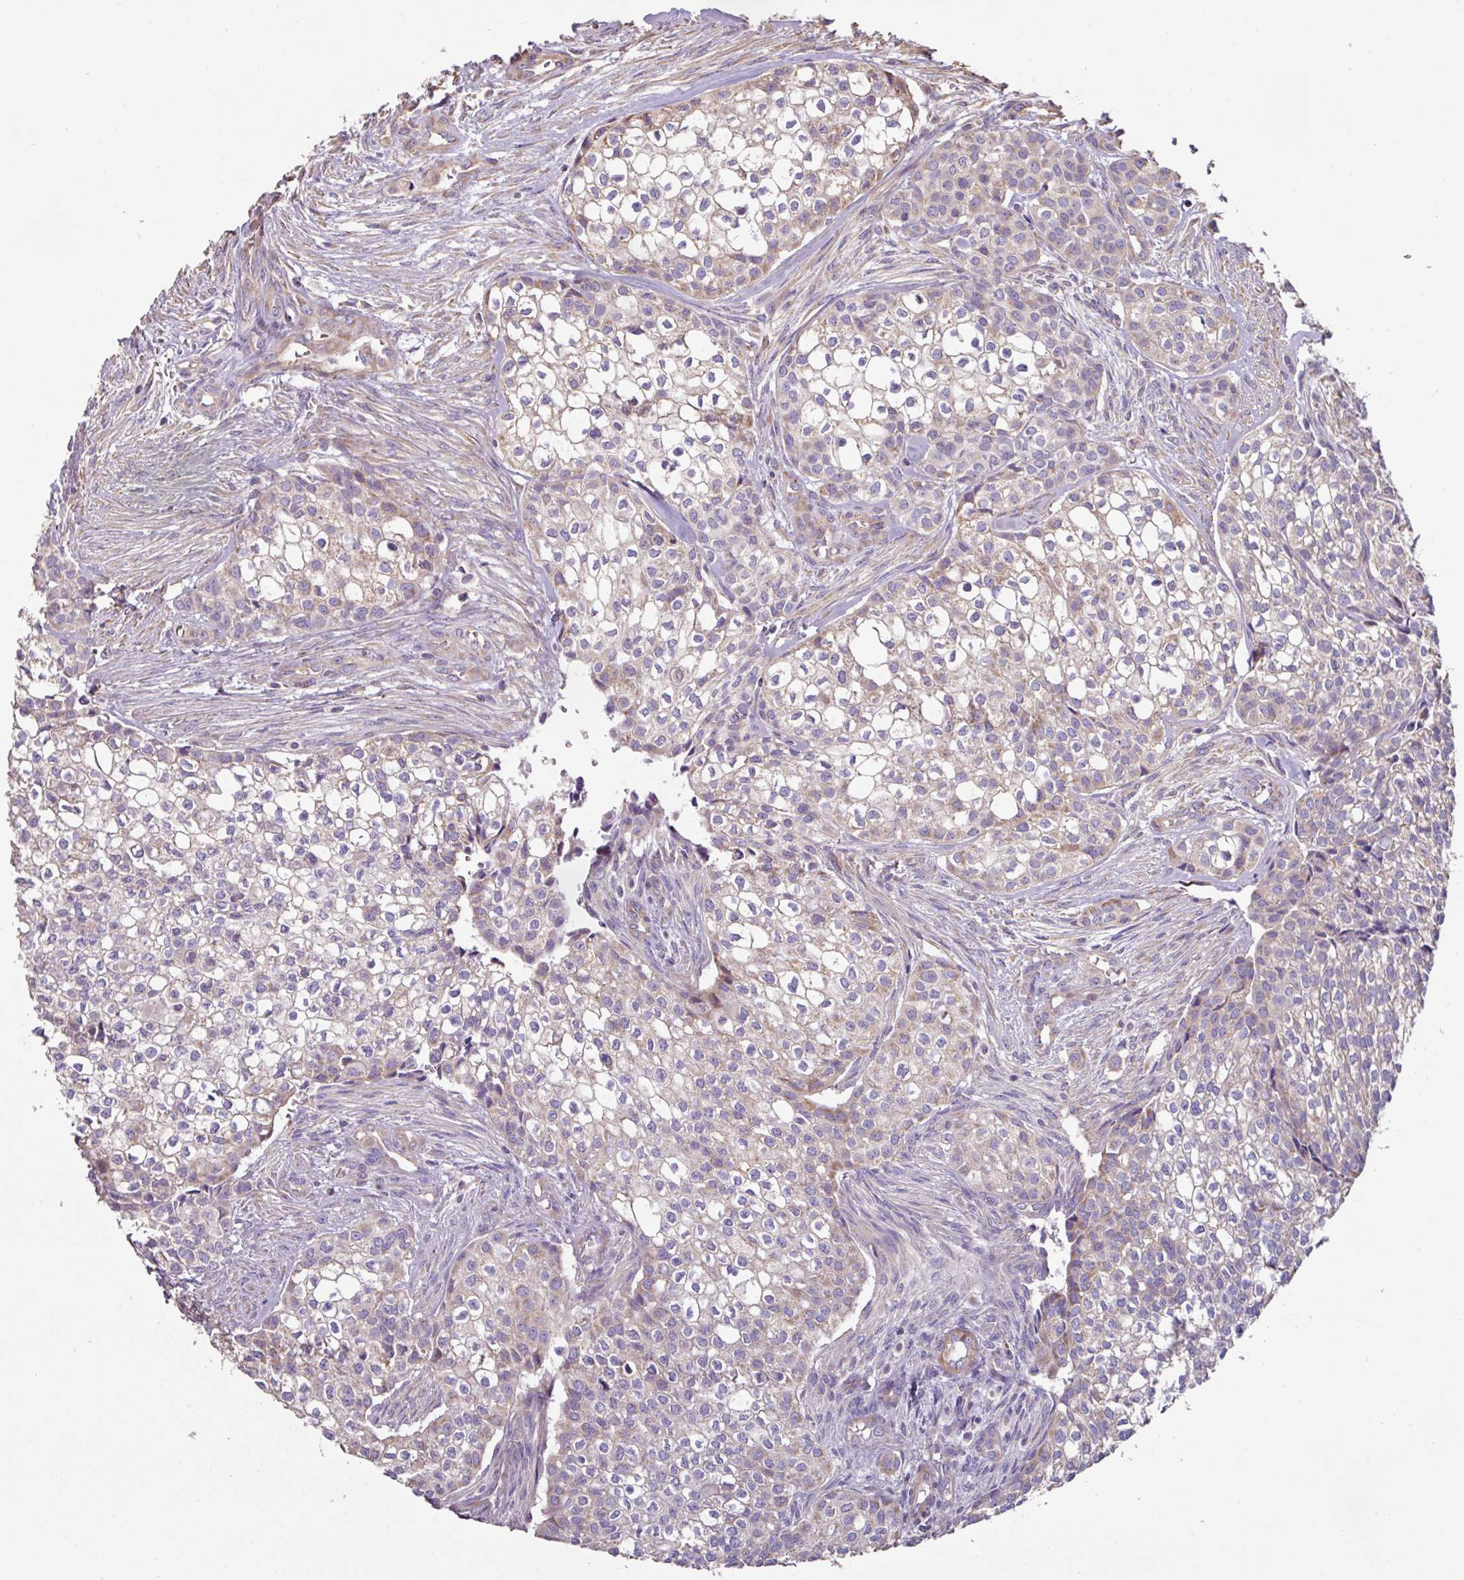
{"staining": {"intensity": "weak", "quantity": "<25%", "location": "cytoplasmic/membranous"}, "tissue": "head and neck cancer", "cell_type": "Tumor cells", "image_type": "cancer", "snomed": [{"axis": "morphology", "description": "Adenocarcinoma, NOS"}, {"axis": "topography", "description": "Head-Neck"}], "caption": "Head and neck cancer stained for a protein using immunohistochemistry displays no expression tumor cells.", "gene": "MRRF", "patient": {"sex": "male", "age": 81}}